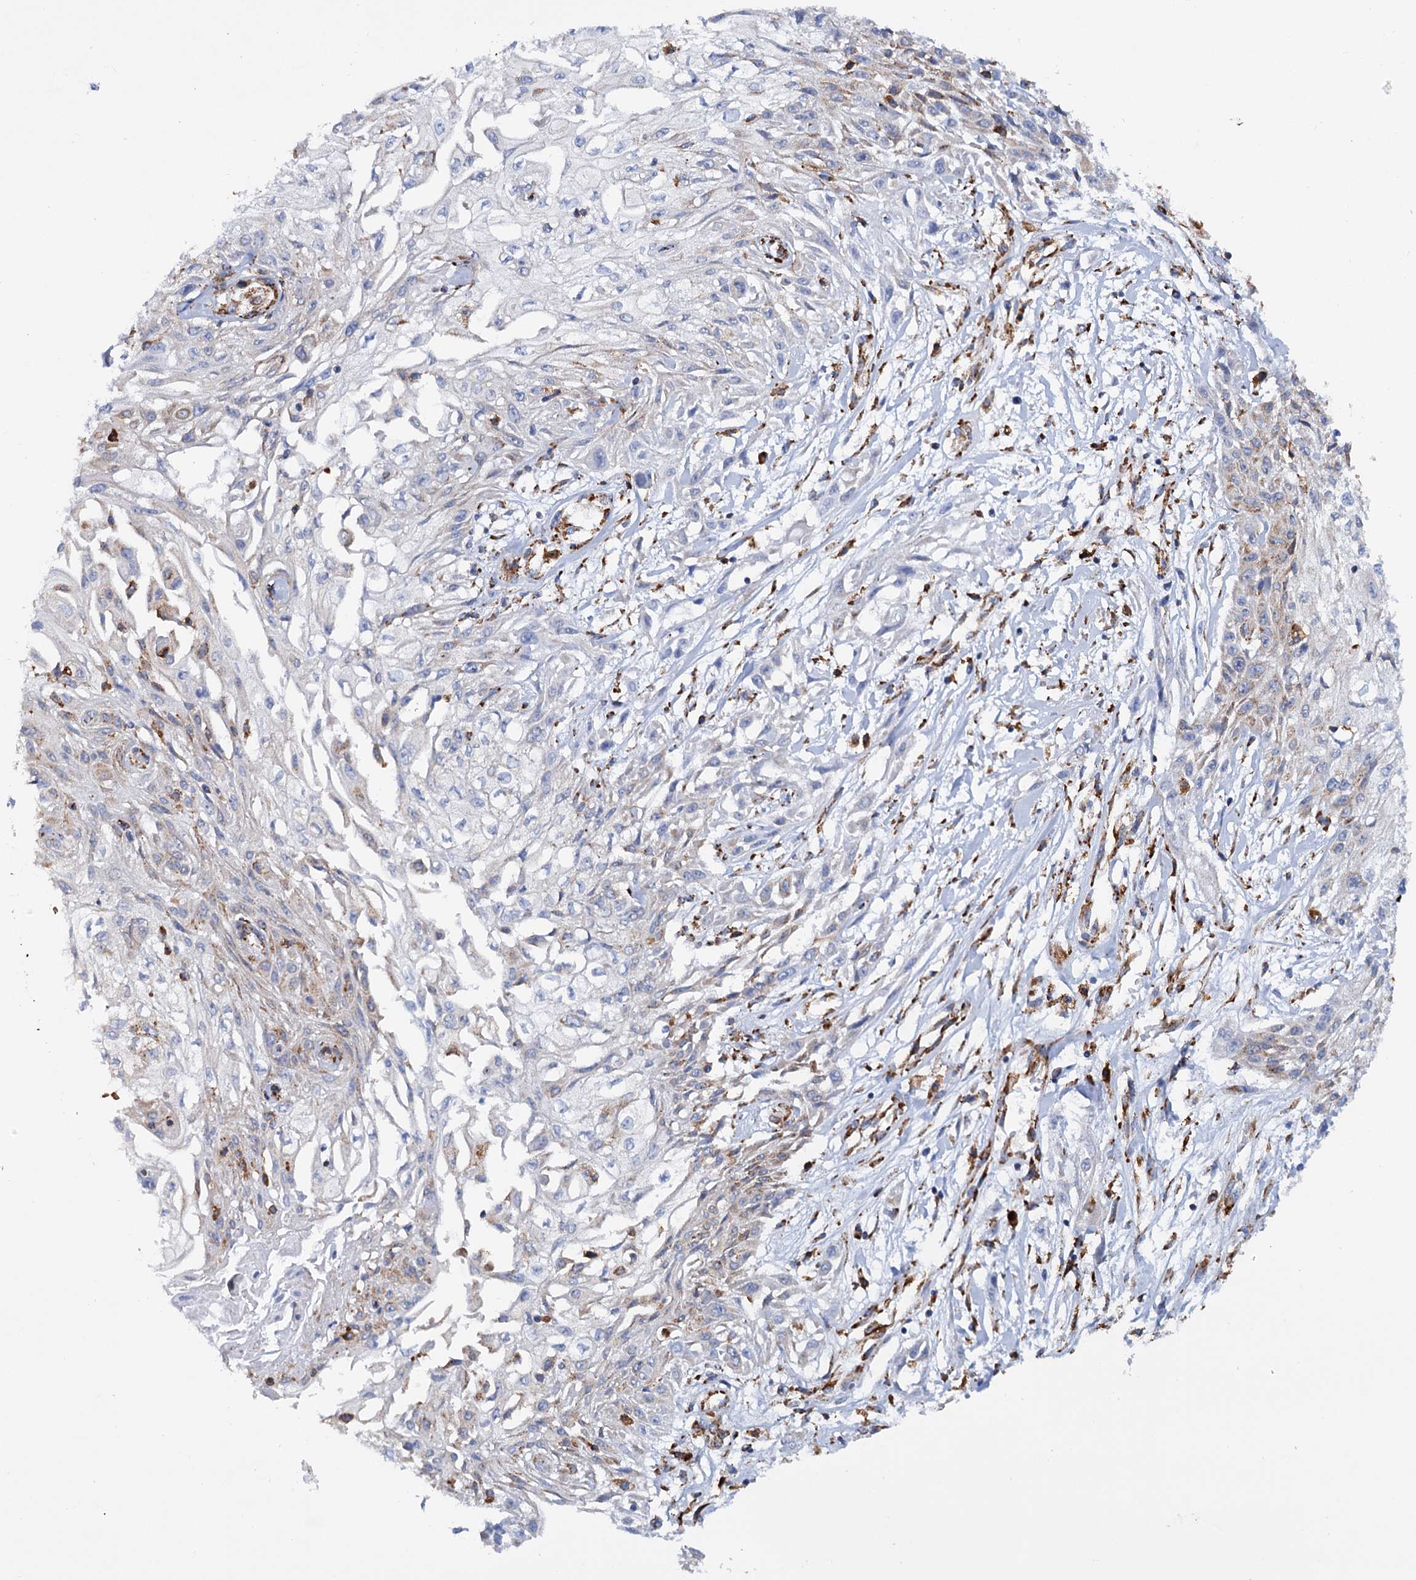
{"staining": {"intensity": "weak", "quantity": "<25%", "location": "cytoplasmic/membranous"}, "tissue": "skin cancer", "cell_type": "Tumor cells", "image_type": "cancer", "snomed": [{"axis": "morphology", "description": "Squamous cell carcinoma, NOS"}, {"axis": "morphology", "description": "Squamous cell carcinoma, metastatic, NOS"}, {"axis": "topography", "description": "Skin"}, {"axis": "topography", "description": "Lymph node"}], "caption": "A histopathology image of human skin cancer is negative for staining in tumor cells. The staining is performed using DAB brown chromogen with nuclei counter-stained in using hematoxylin.", "gene": "SHE", "patient": {"sex": "male", "age": 75}}